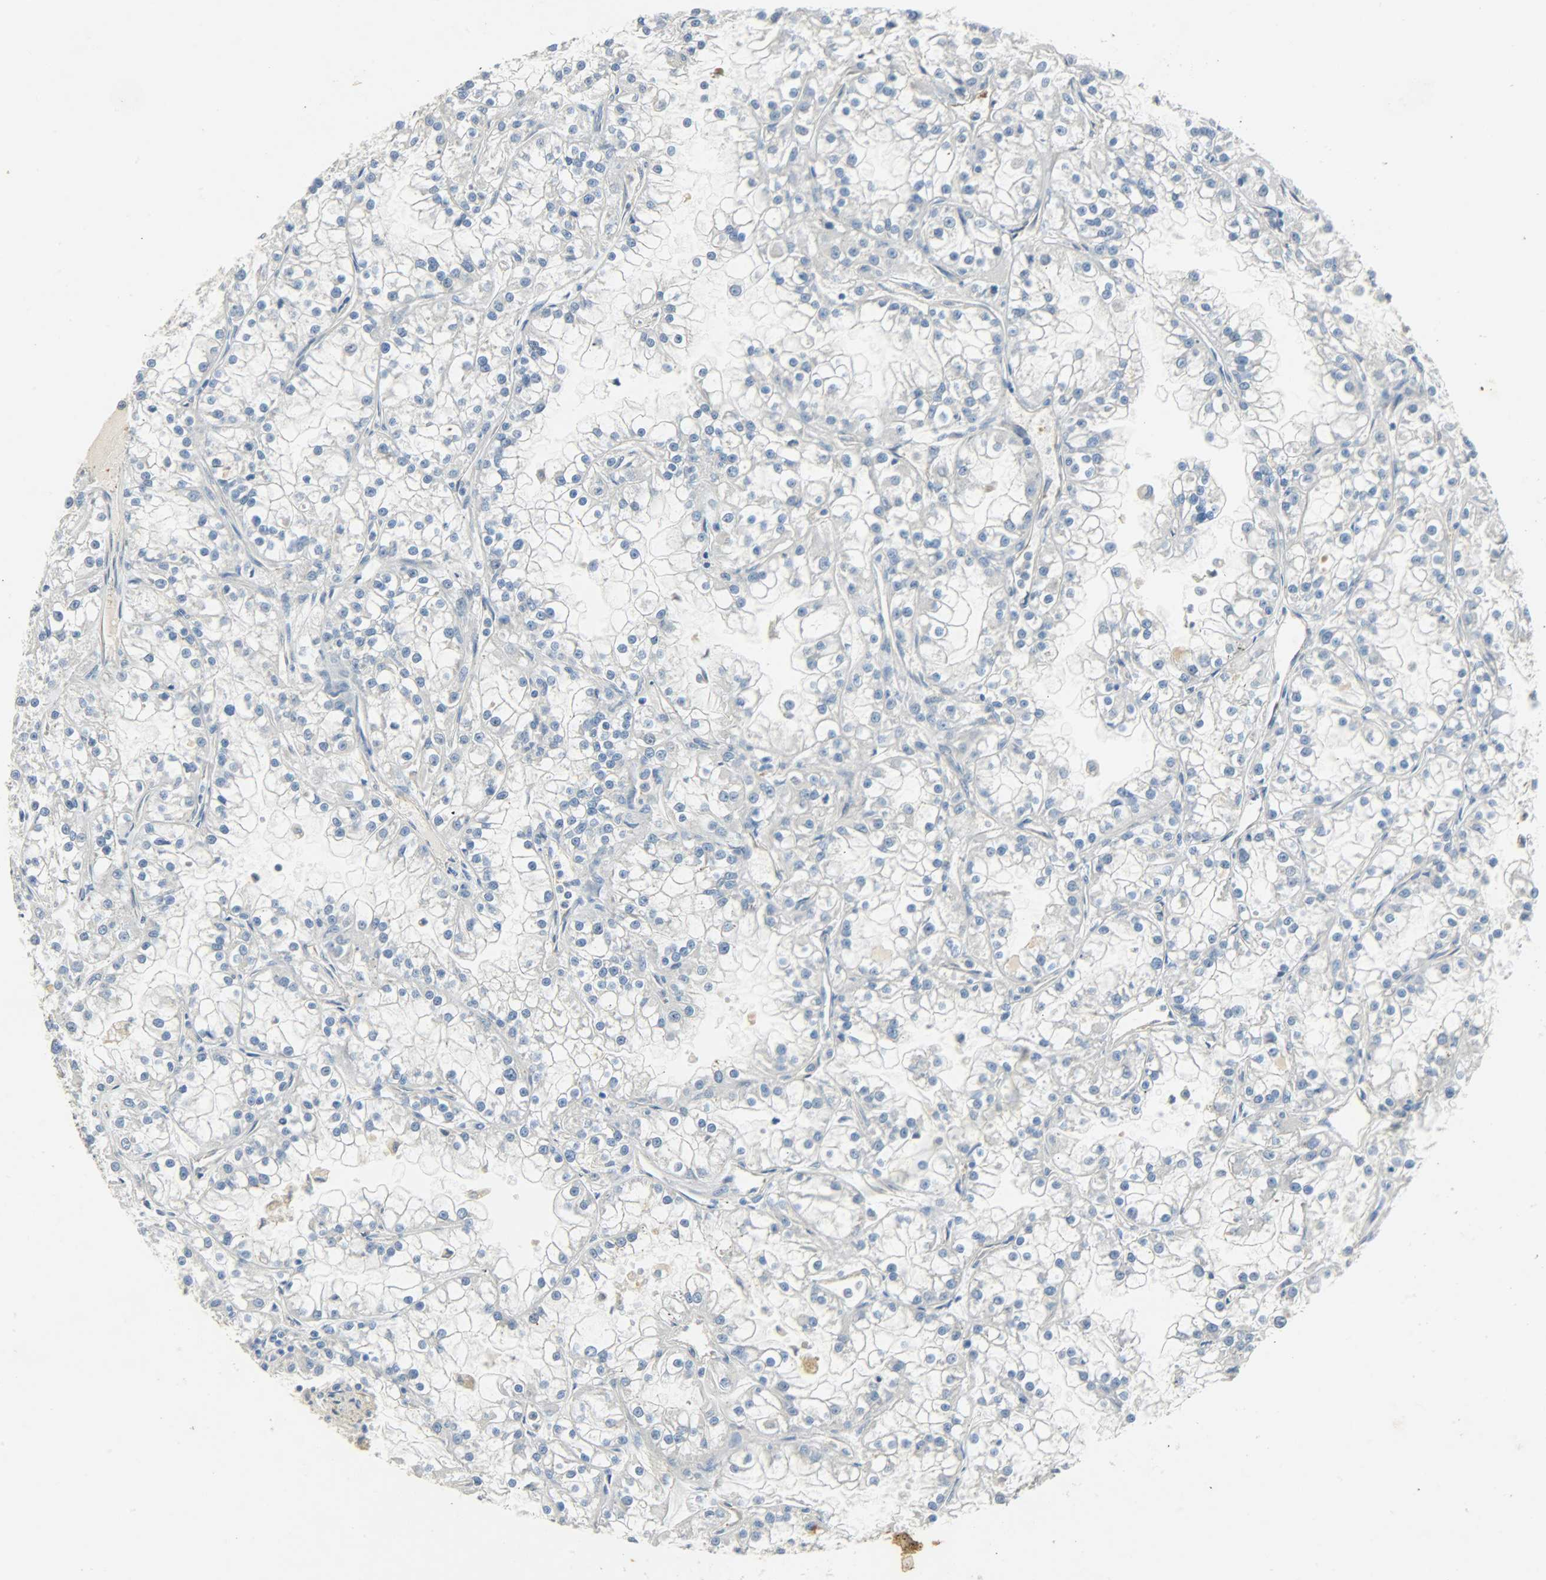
{"staining": {"intensity": "negative", "quantity": "none", "location": "none"}, "tissue": "renal cancer", "cell_type": "Tumor cells", "image_type": "cancer", "snomed": [{"axis": "morphology", "description": "Adenocarcinoma, NOS"}, {"axis": "topography", "description": "Kidney"}], "caption": "Tumor cells are negative for protein expression in human renal cancer.", "gene": "USP13", "patient": {"sex": "female", "age": 52}}